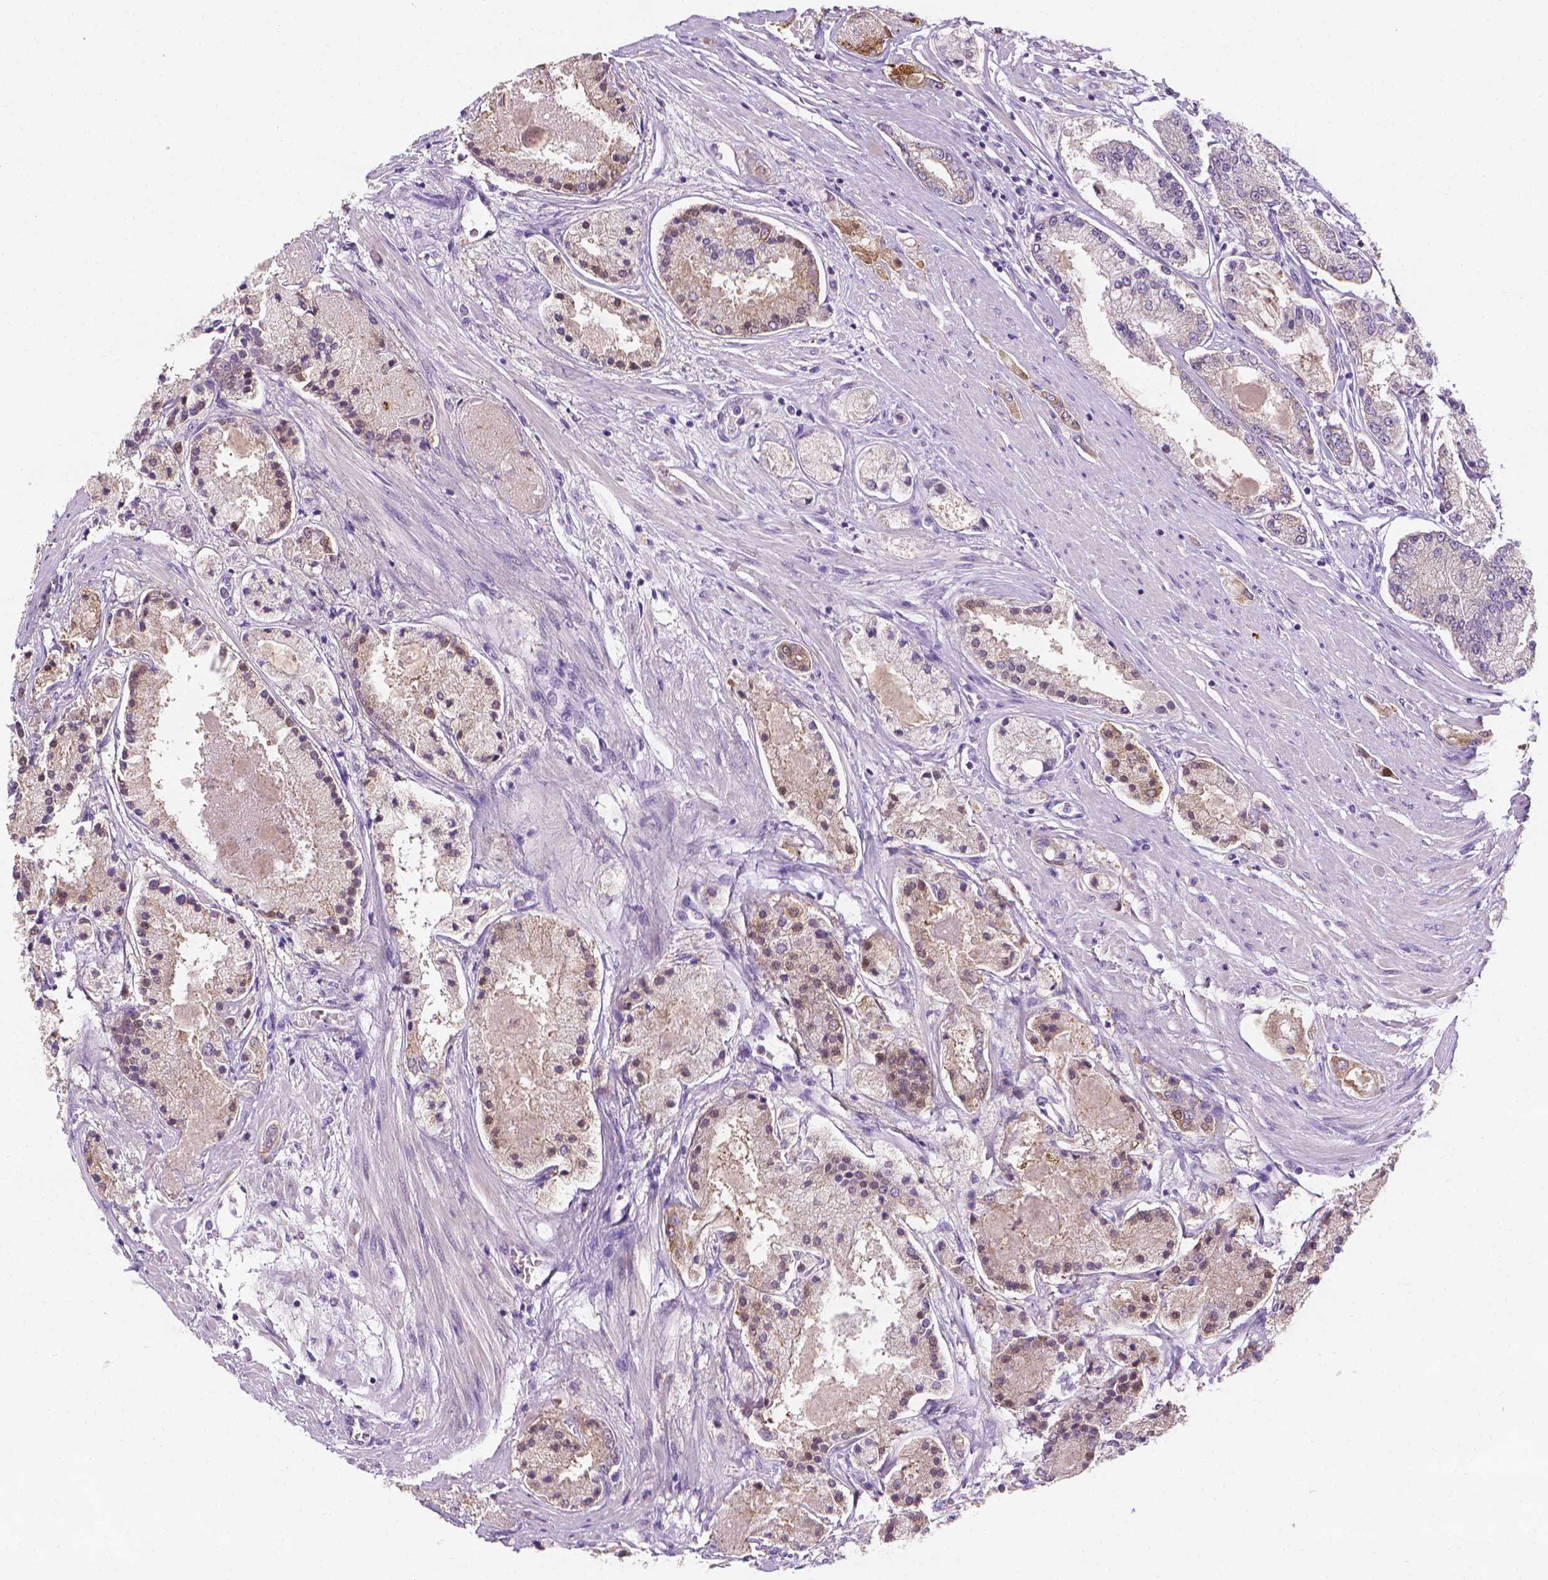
{"staining": {"intensity": "moderate", "quantity": "<25%", "location": "cytoplasmic/membranous"}, "tissue": "prostate cancer", "cell_type": "Tumor cells", "image_type": "cancer", "snomed": [{"axis": "morphology", "description": "Adenocarcinoma, High grade"}, {"axis": "topography", "description": "Prostate"}], "caption": "The photomicrograph reveals staining of prostate cancer (high-grade adenocarcinoma), revealing moderate cytoplasmic/membranous protein staining (brown color) within tumor cells.", "gene": "FASN", "patient": {"sex": "male", "age": 67}}